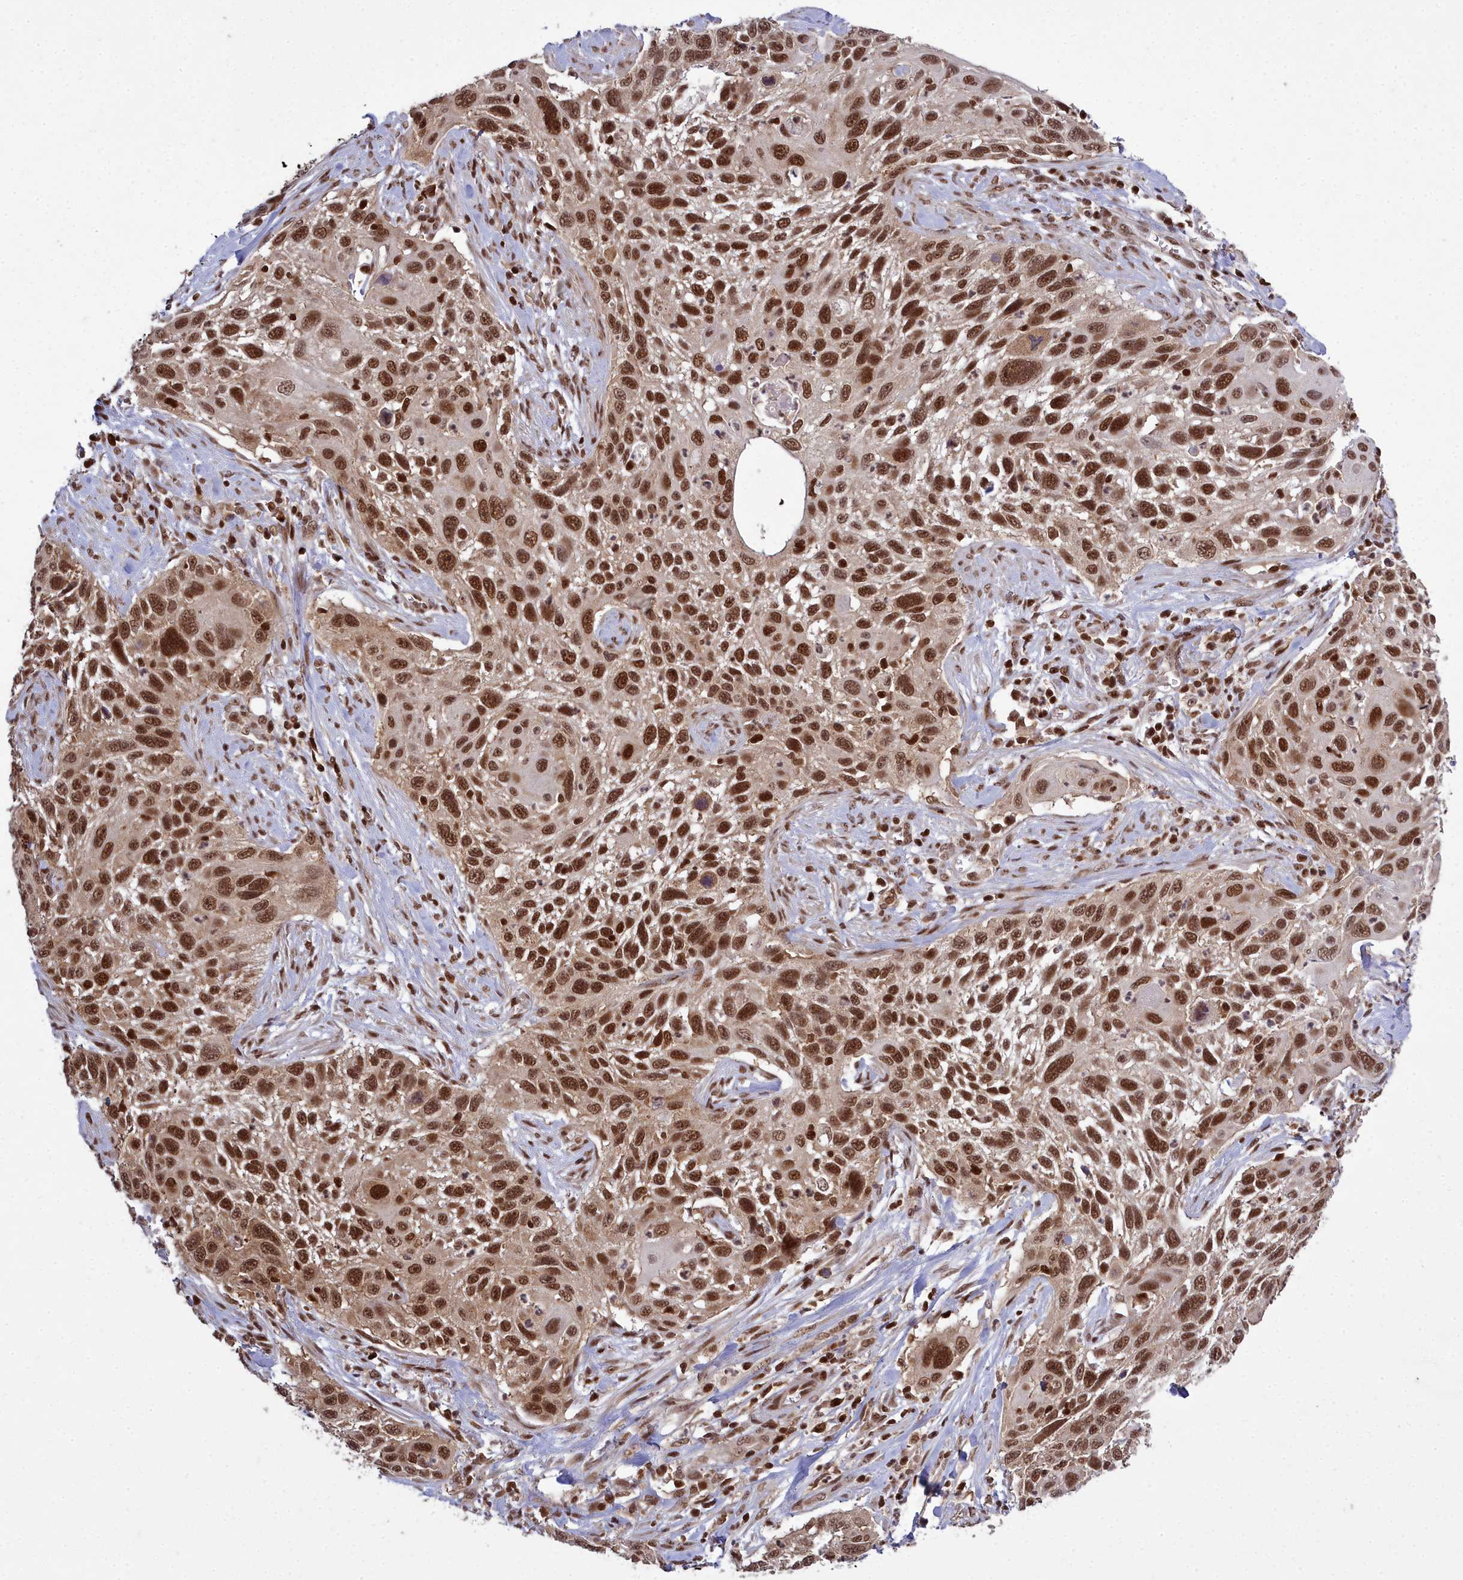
{"staining": {"intensity": "strong", "quantity": ">75%", "location": "nuclear"}, "tissue": "cervical cancer", "cell_type": "Tumor cells", "image_type": "cancer", "snomed": [{"axis": "morphology", "description": "Squamous cell carcinoma, NOS"}, {"axis": "topography", "description": "Cervix"}], "caption": "A brown stain labels strong nuclear expression of a protein in human squamous cell carcinoma (cervical) tumor cells.", "gene": "GMEB1", "patient": {"sex": "female", "age": 70}}